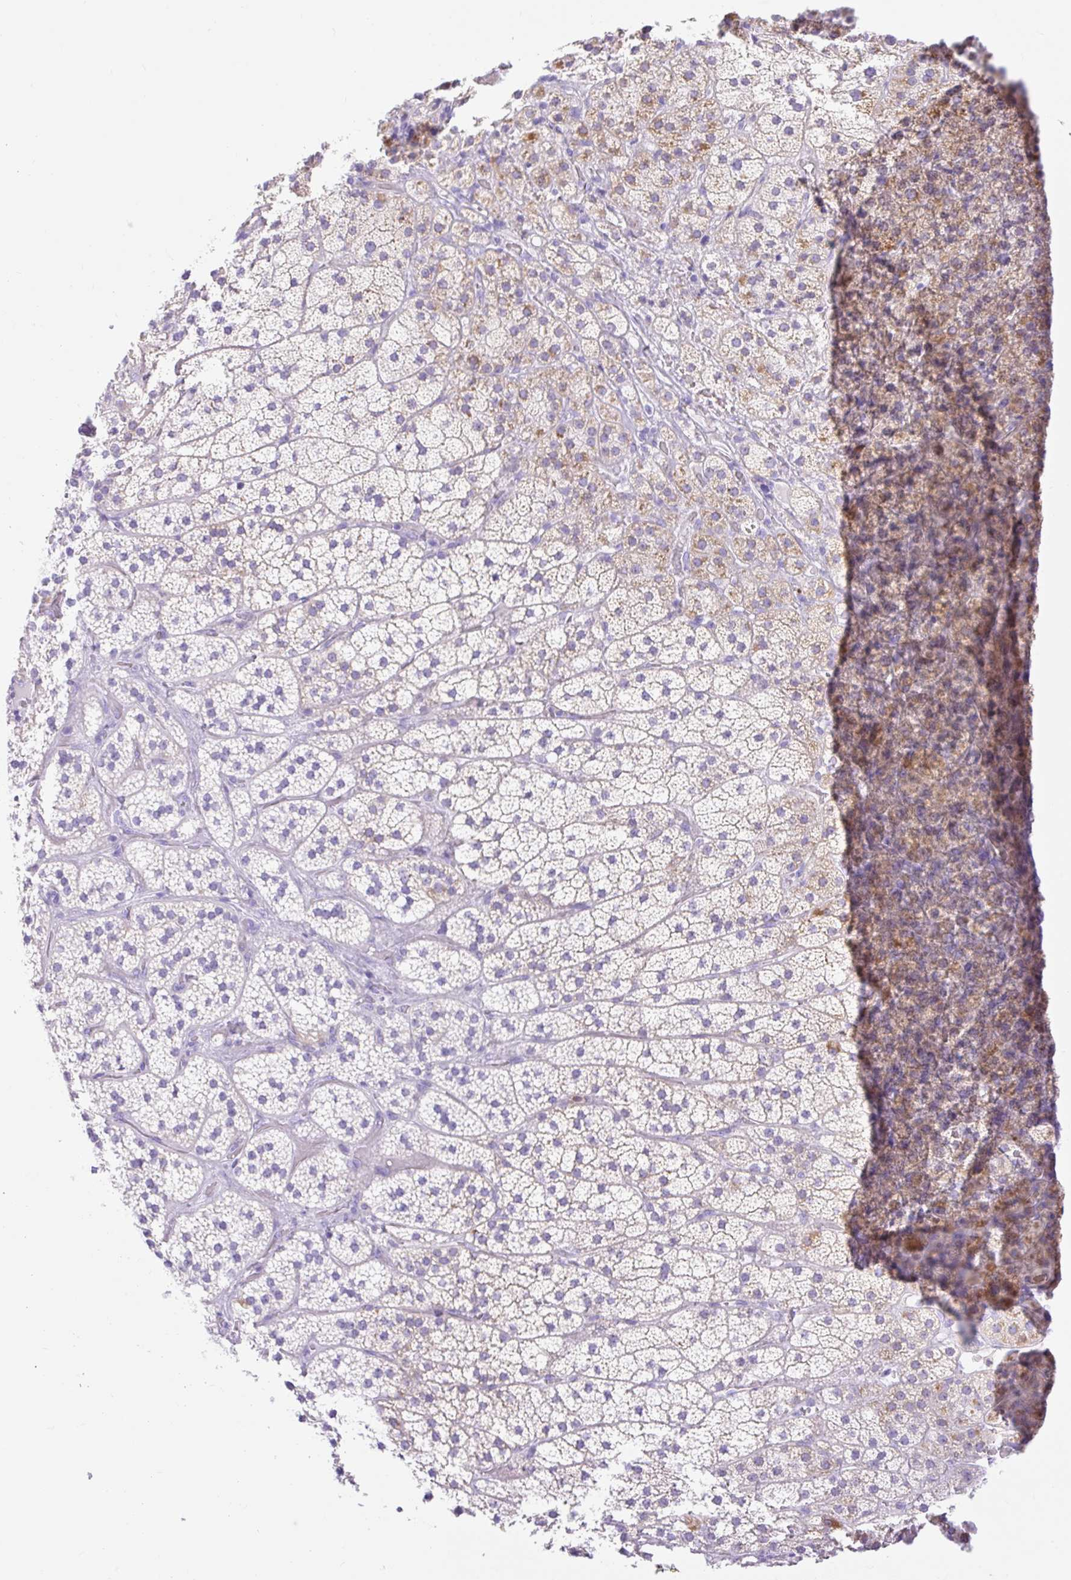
{"staining": {"intensity": "moderate", "quantity": "<25%", "location": "cytoplasmic/membranous"}, "tissue": "adrenal gland", "cell_type": "Glandular cells", "image_type": "normal", "snomed": [{"axis": "morphology", "description": "Normal tissue, NOS"}, {"axis": "topography", "description": "Adrenal gland"}], "caption": "Immunohistochemistry of unremarkable human adrenal gland exhibits low levels of moderate cytoplasmic/membranous positivity in approximately <25% of glandular cells. The staining is performed using DAB (3,3'-diaminobenzidine) brown chromogen to label protein expression. The nuclei are counter-stained blue using hematoxylin.", "gene": "SLC25A40", "patient": {"sex": "male", "age": 57}}